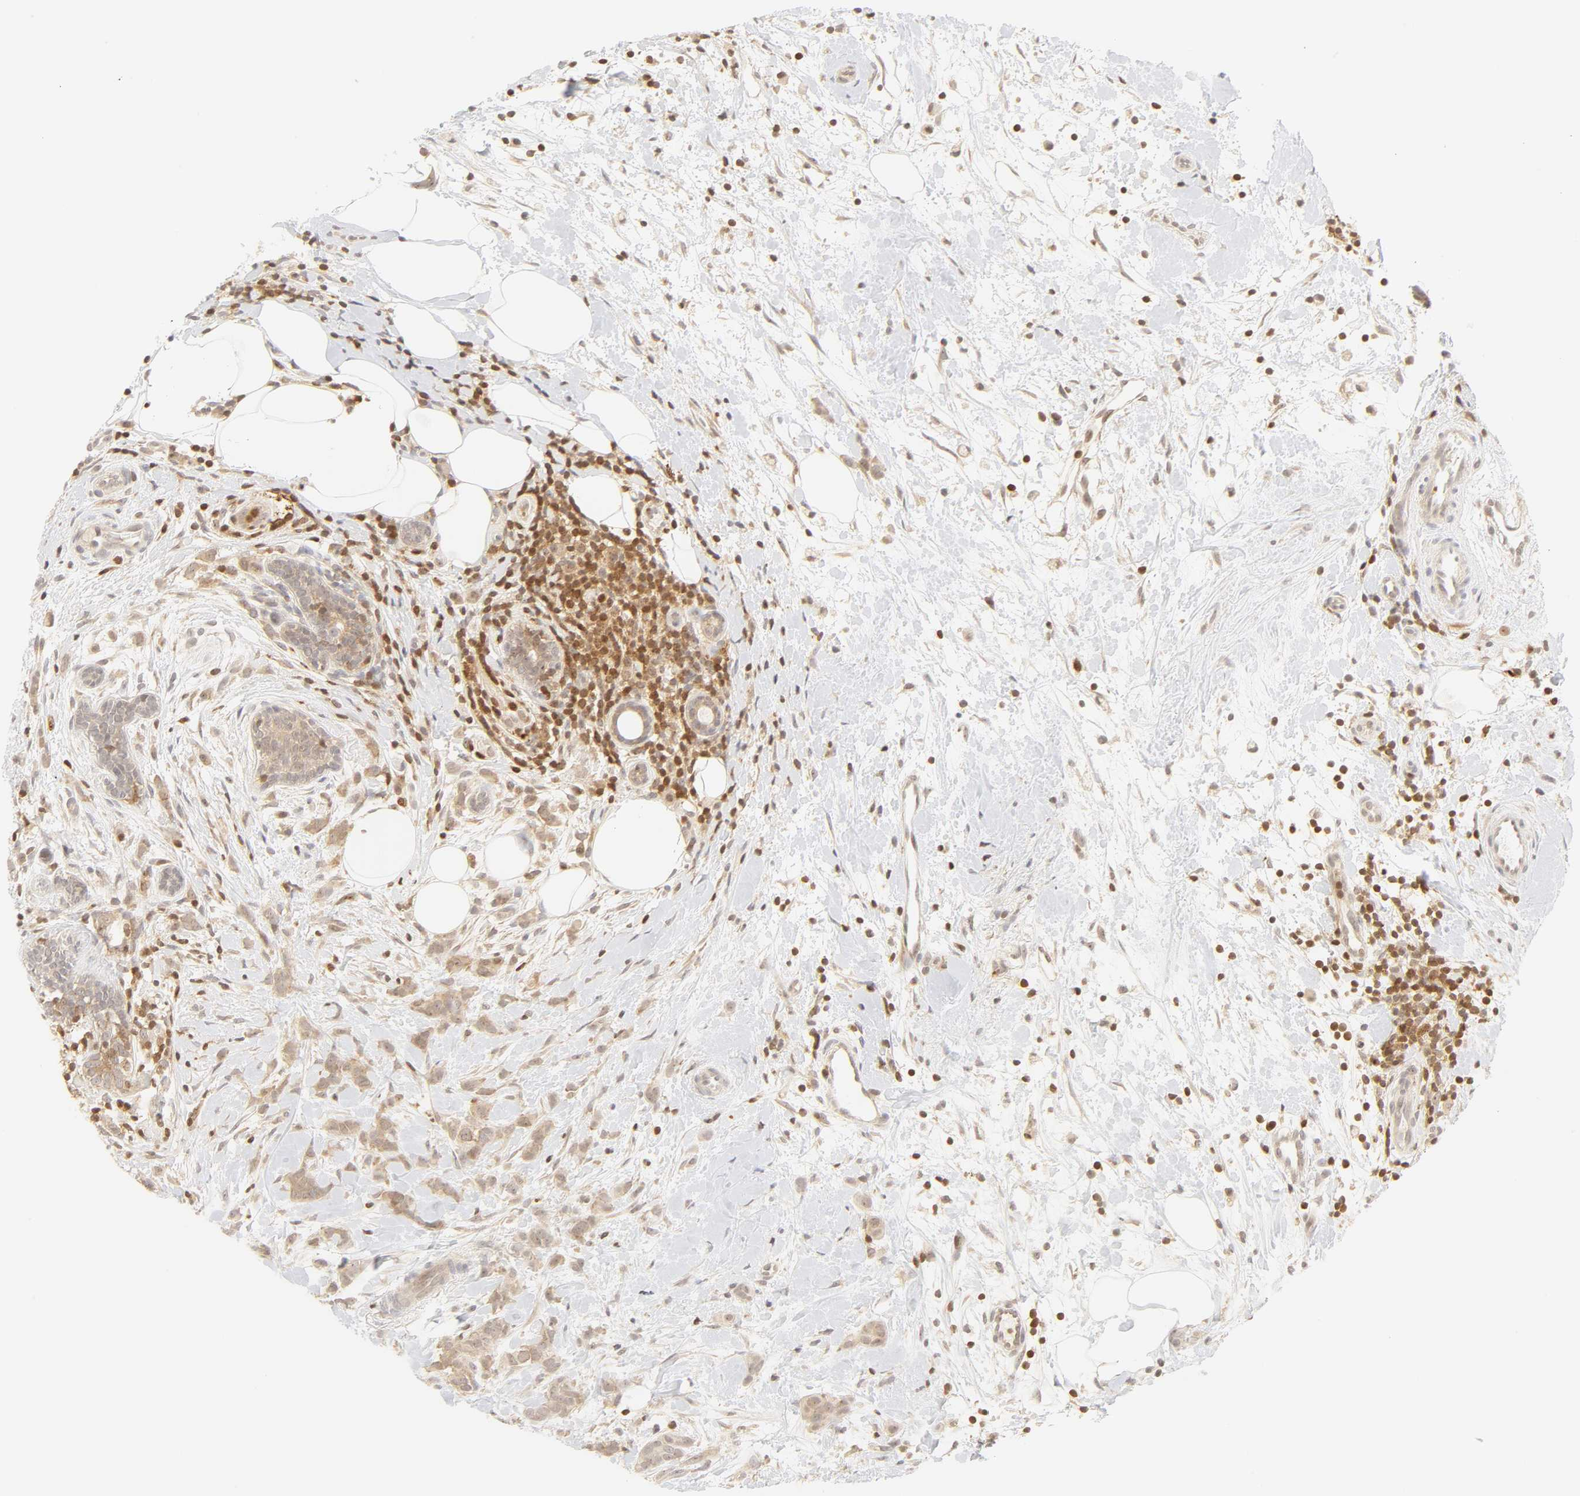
{"staining": {"intensity": "weak", "quantity": ">75%", "location": "cytoplasmic/membranous"}, "tissue": "breast cancer", "cell_type": "Tumor cells", "image_type": "cancer", "snomed": [{"axis": "morphology", "description": "Lobular carcinoma, in situ"}, {"axis": "morphology", "description": "Lobular carcinoma"}, {"axis": "topography", "description": "Breast"}], "caption": "Breast lobular carcinoma in situ stained with IHC reveals weak cytoplasmic/membranous staining in approximately >75% of tumor cells. (DAB IHC with brightfield microscopy, high magnification).", "gene": "KIF2A", "patient": {"sex": "female", "age": 41}}